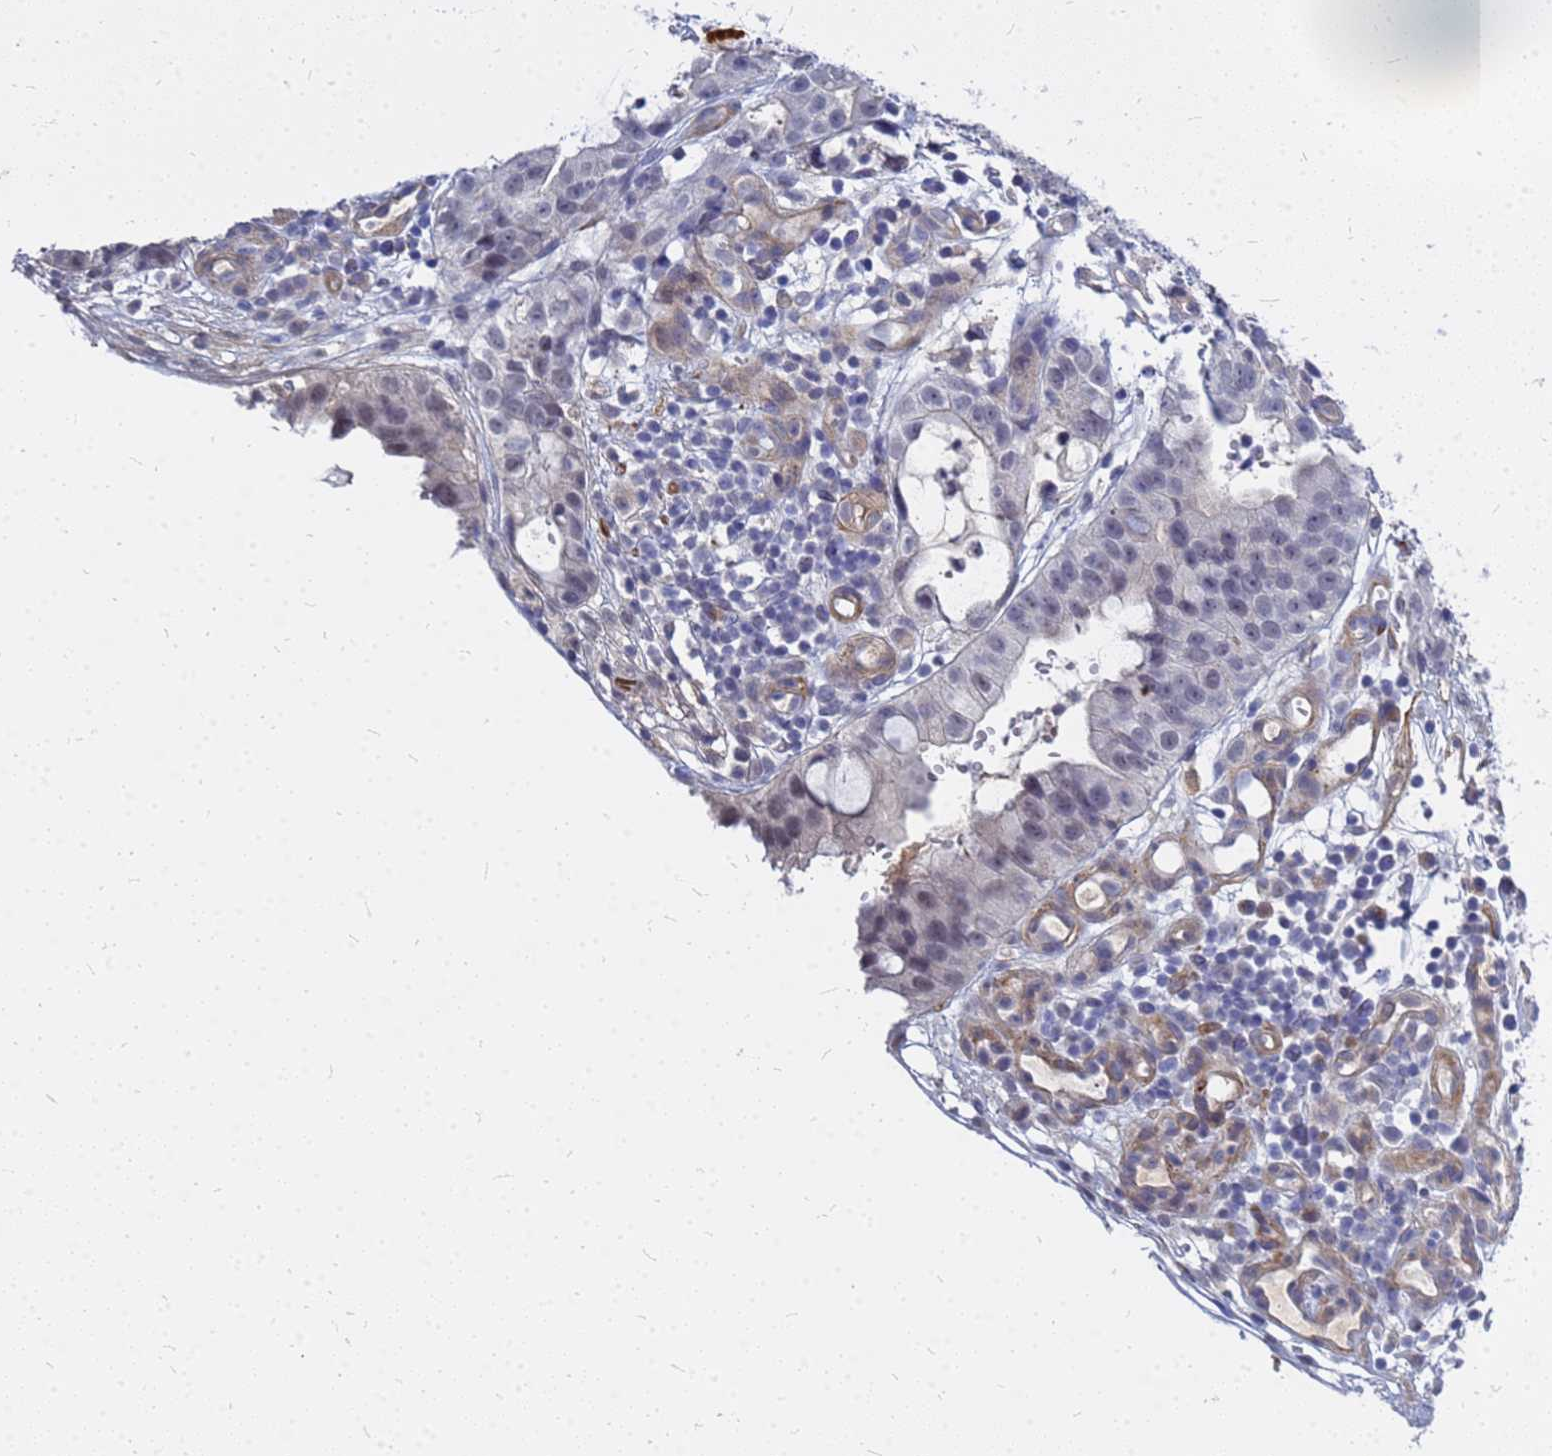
{"staining": {"intensity": "negative", "quantity": "none", "location": "none"}, "tissue": "stomach cancer", "cell_type": "Tumor cells", "image_type": "cancer", "snomed": [{"axis": "morphology", "description": "Adenocarcinoma, NOS"}, {"axis": "topography", "description": "Stomach"}], "caption": "Adenocarcinoma (stomach) stained for a protein using immunohistochemistry (IHC) demonstrates no positivity tumor cells.", "gene": "SRGAP3", "patient": {"sex": "male", "age": 55}}